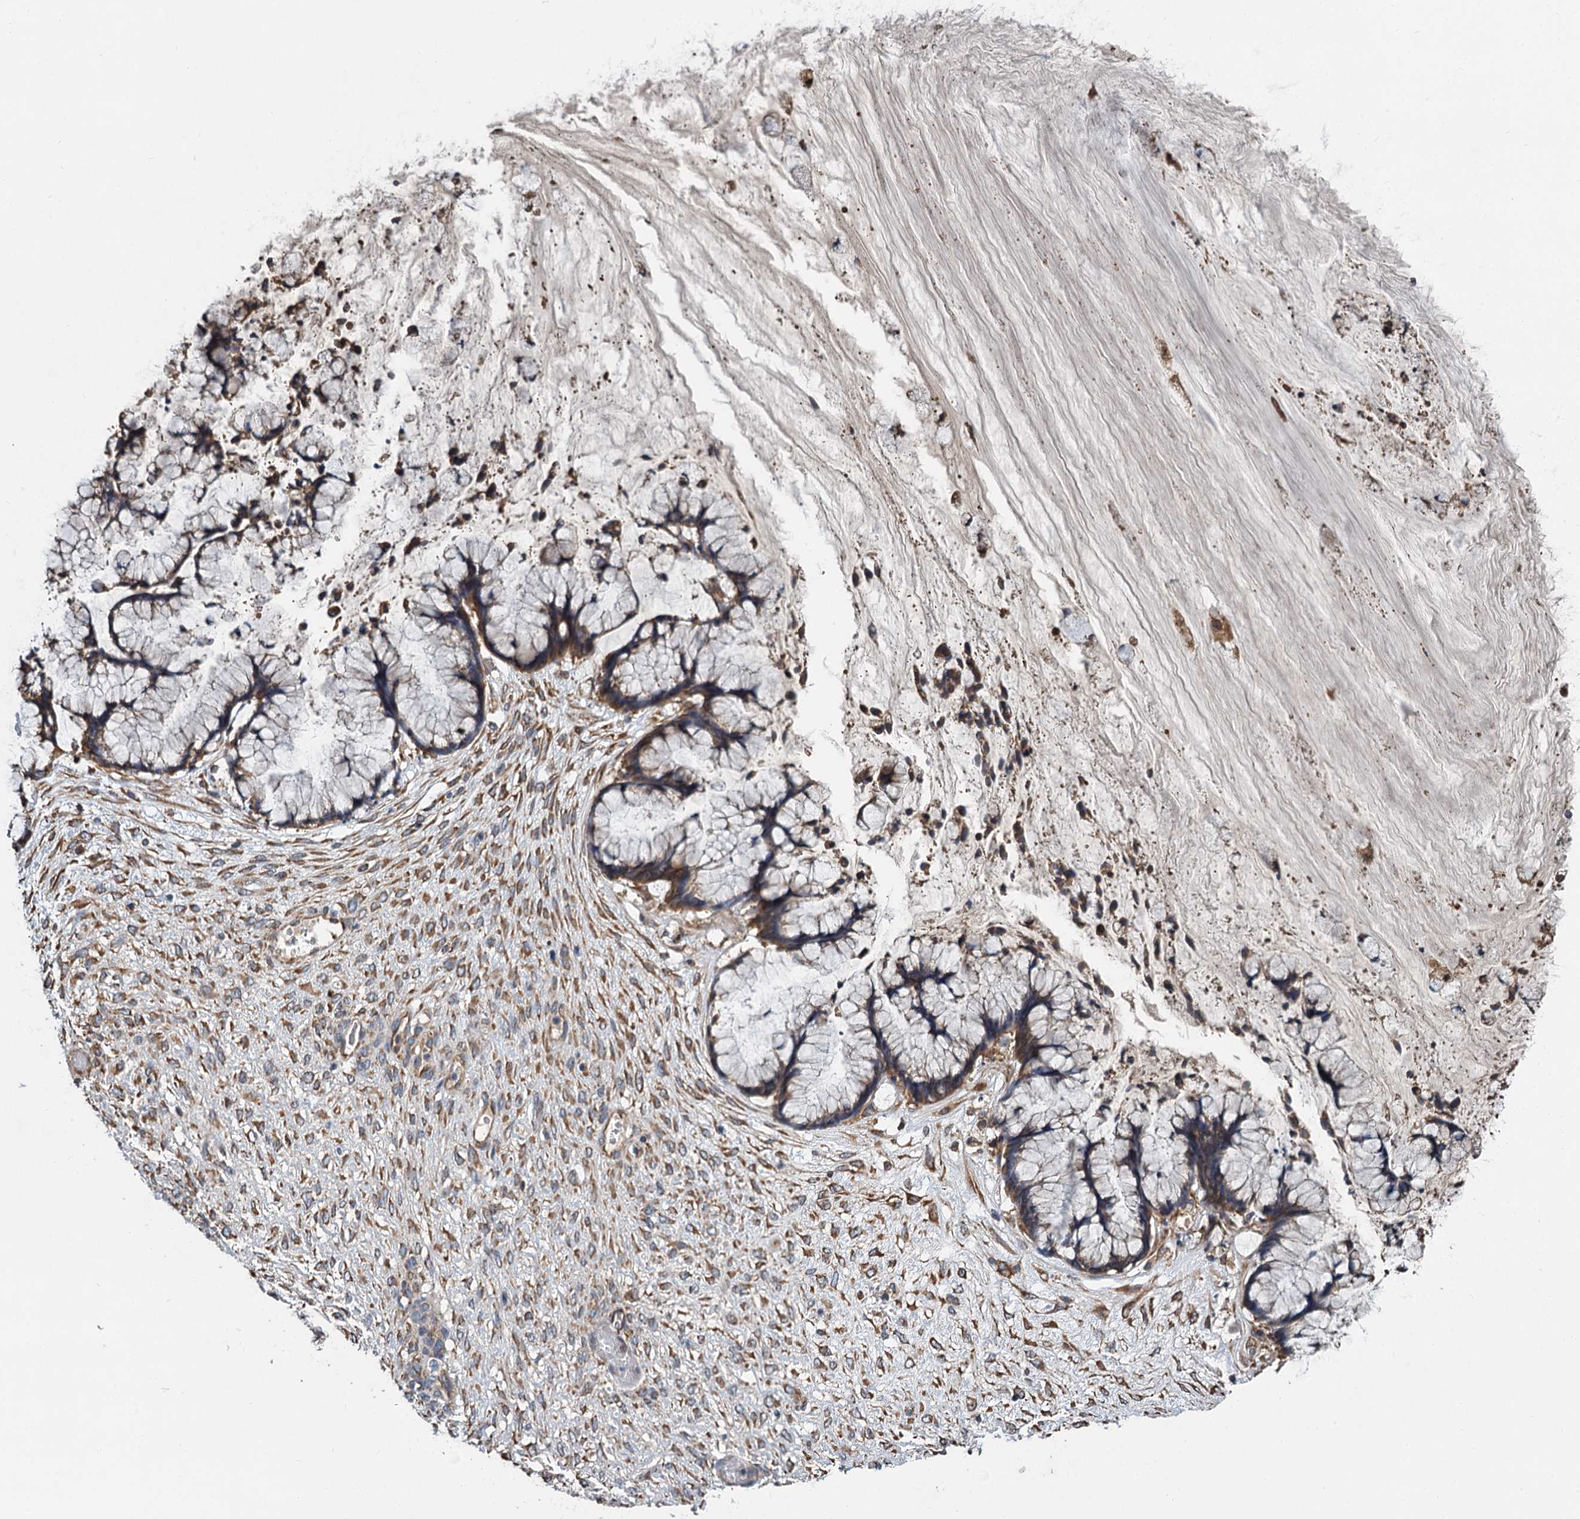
{"staining": {"intensity": "moderate", "quantity": ">75%", "location": "cytoplasmic/membranous"}, "tissue": "ovarian cancer", "cell_type": "Tumor cells", "image_type": "cancer", "snomed": [{"axis": "morphology", "description": "Cystadenocarcinoma, mucinous, NOS"}, {"axis": "topography", "description": "Ovary"}], "caption": "High-power microscopy captured an immunohistochemistry photomicrograph of ovarian mucinous cystadenocarcinoma, revealing moderate cytoplasmic/membranous staining in approximately >75% of tumor cells.", "gene": "LINS1", "patient": {"sex": "female", "age": 42}}